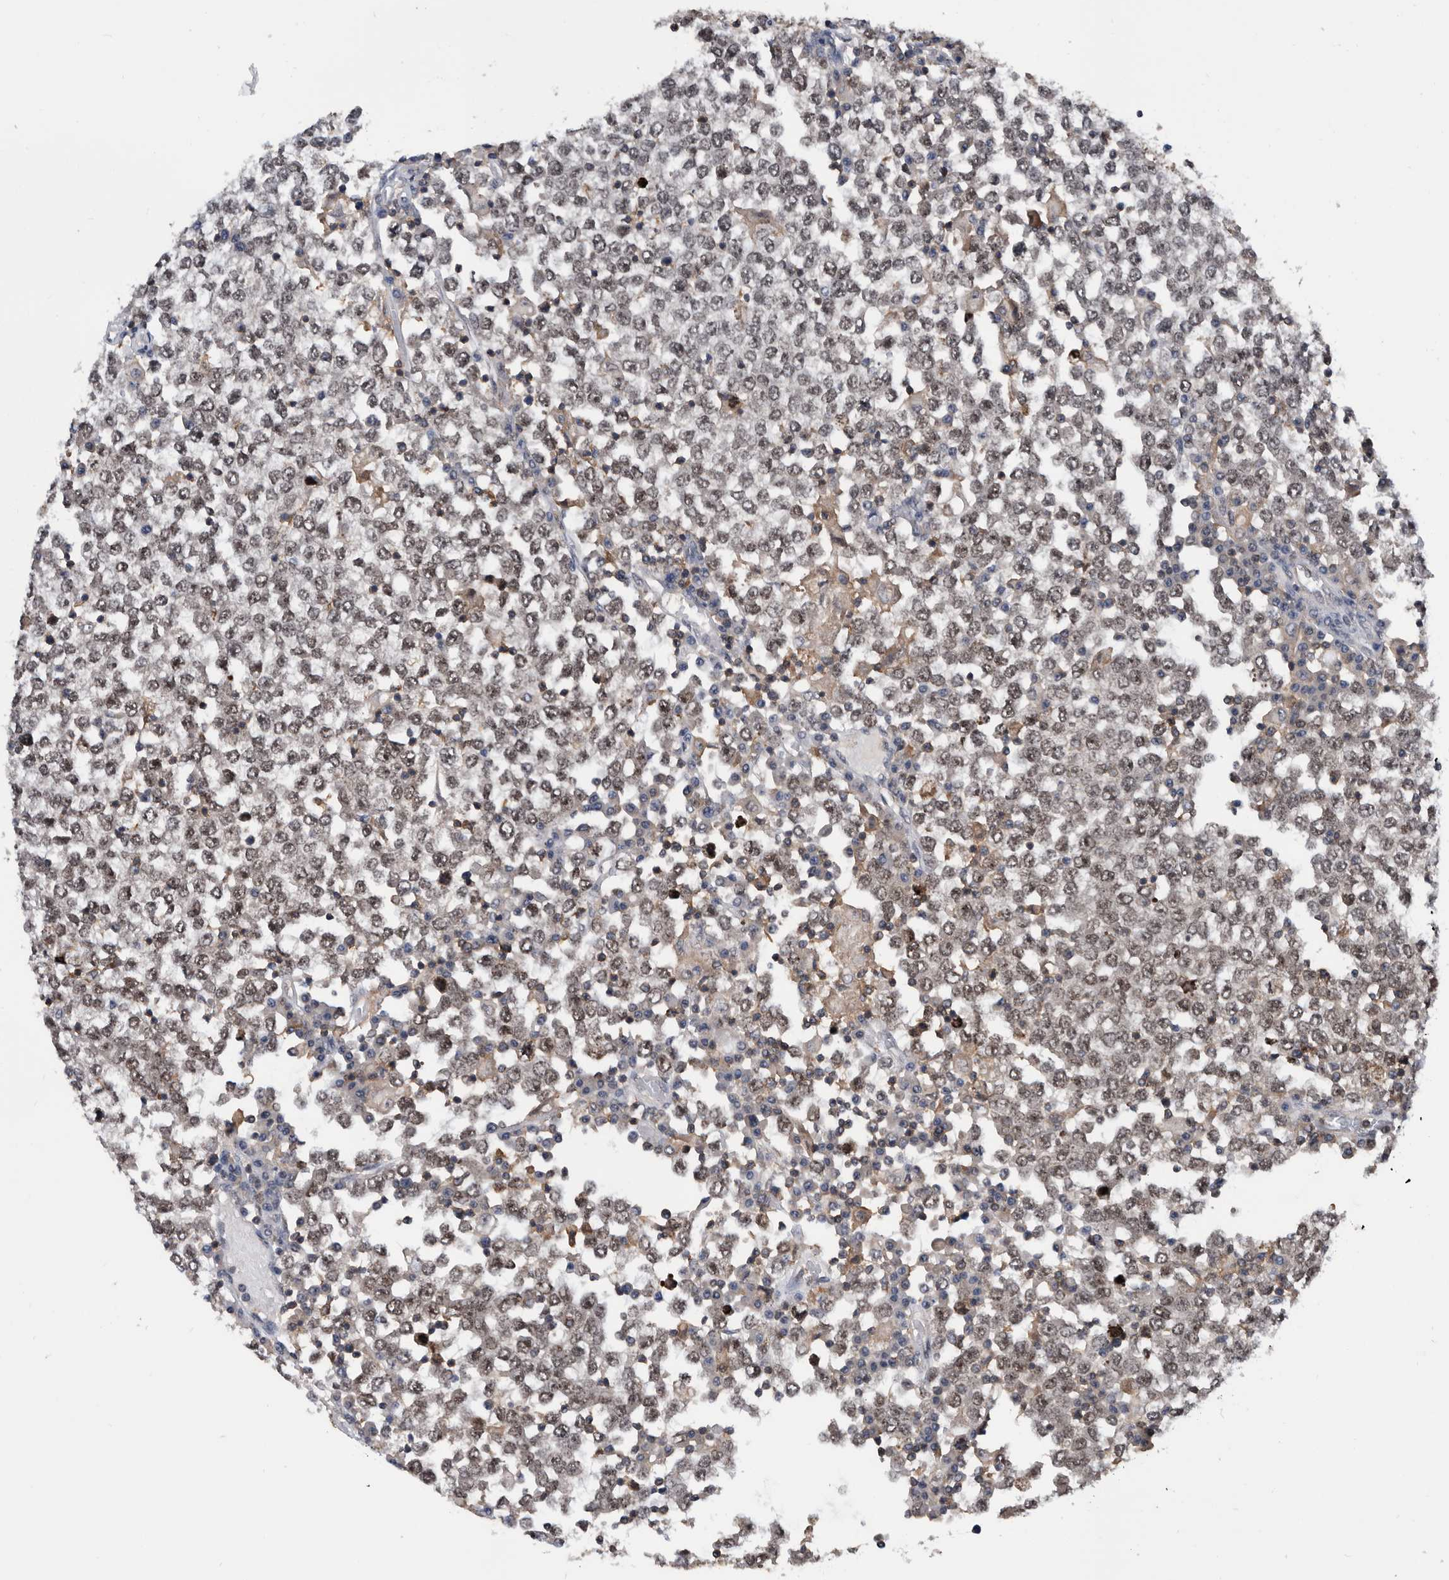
{"staining": {"intensity": "weak", "quantity": ">75%", "location": "nuclear"}, "tissue": "testis cancer", "cell_type": "Tumor cells", "image_type": "cancer", "snomed": [{"axis": "morphology", "description": "Seminoma, NOS"}, {"axis": "topography", "description": "Testis"}], "caption": "The immunohistochemical stain shows weak nuclear staining in tumor cells of testis cancer (seminoma) tissue.", "gene": "ZNF260", "patient": {"sex": "male", "age": 65}}